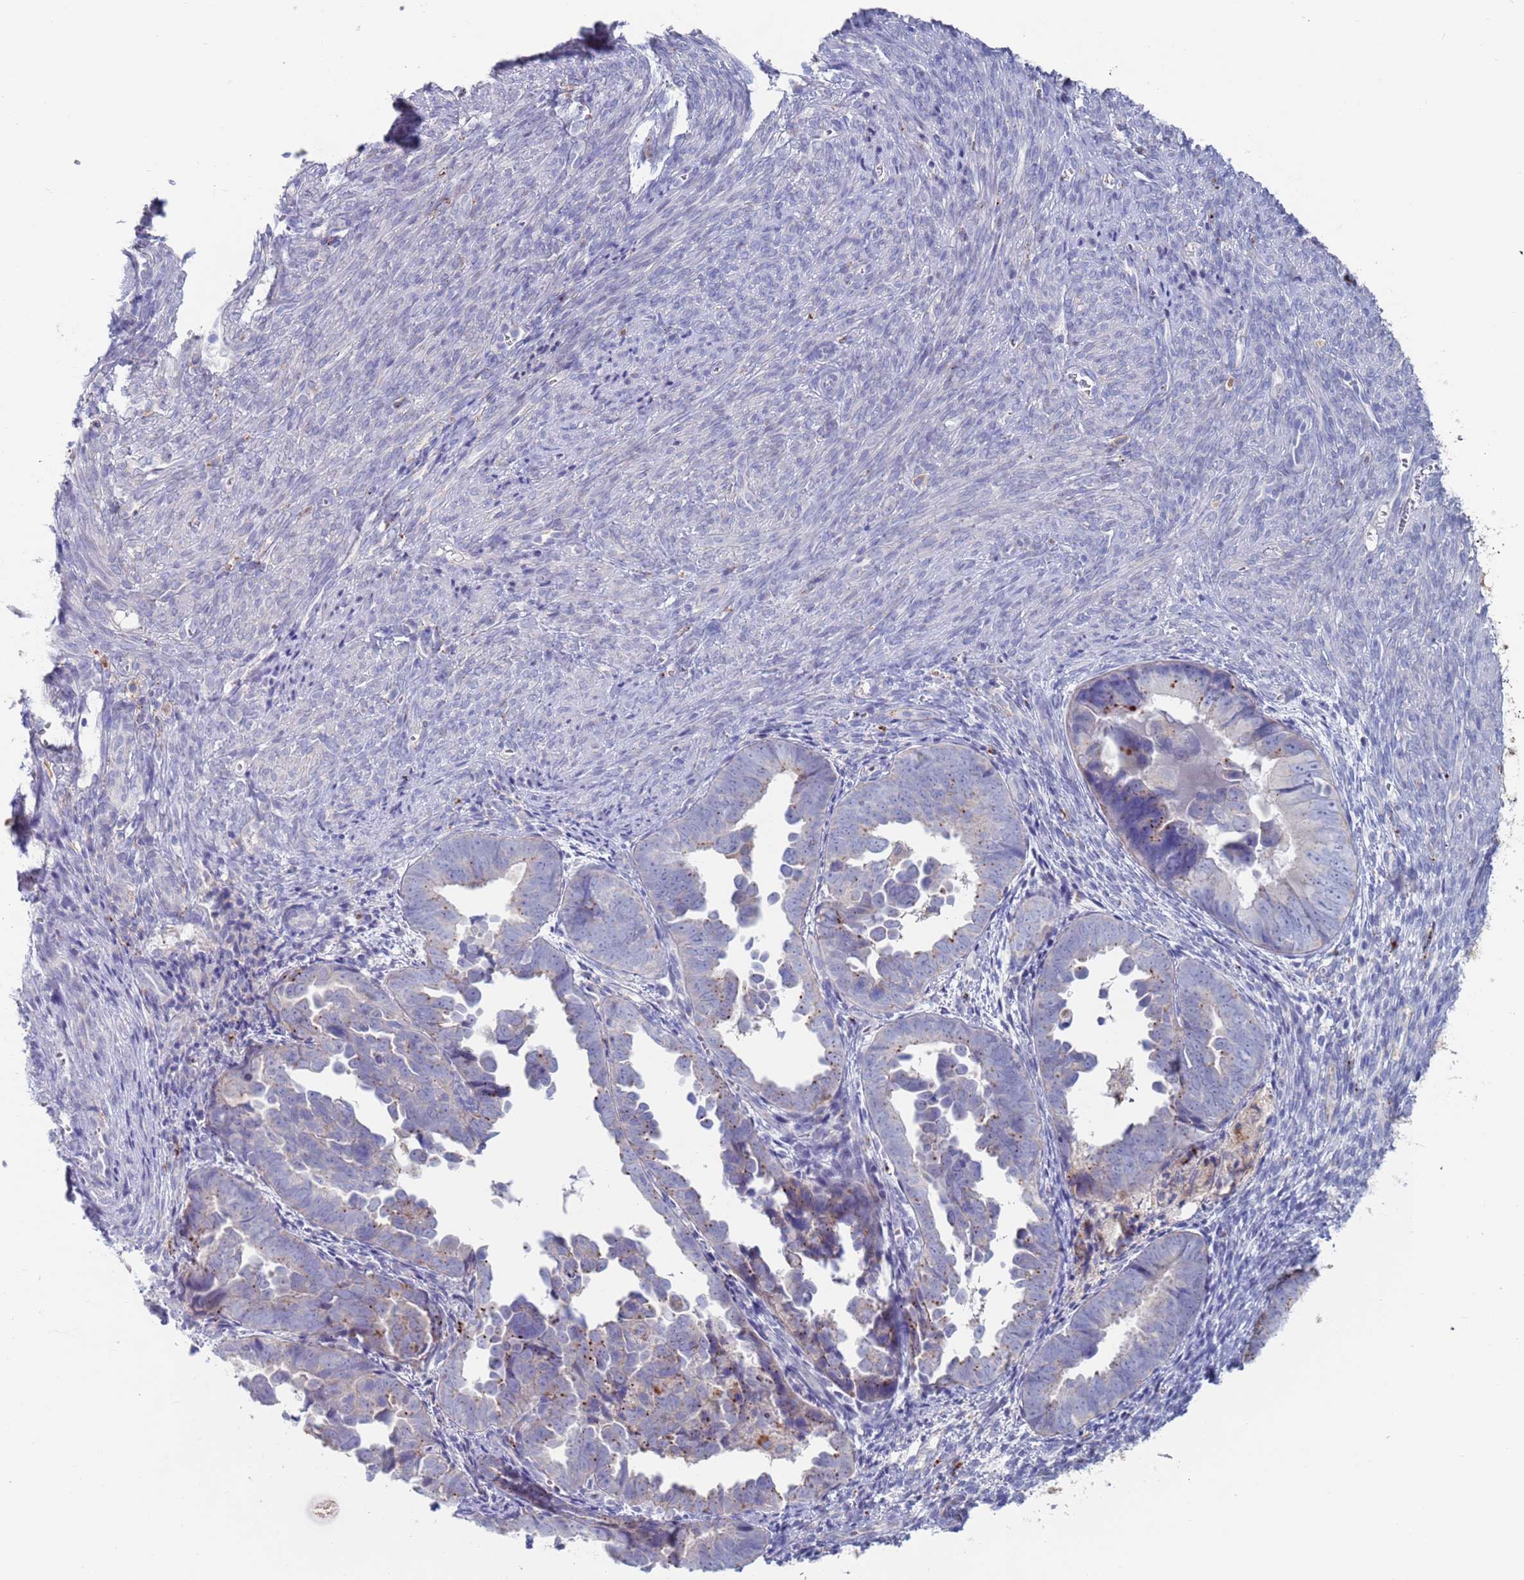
{"staining": {"intensity": "weak", "quantity": "<25%", "location": "cytoplasmic/membranous"}, "tissue": "endometrial cancer", "cell_type": "Tumor cells", "image_type": "cancer", "snomed": [{"axis": "morphology", "description": "Adenocarcinoma, NOS"}, {"axis": "topography", "description": "Endometrium"}], "caption": "A photomicrograph of endometrial cancer stained for a protein reveals no brown staining in tumor cells.", "gene": "FUCA1", "patient": {"sex": "female", "age": 75}}